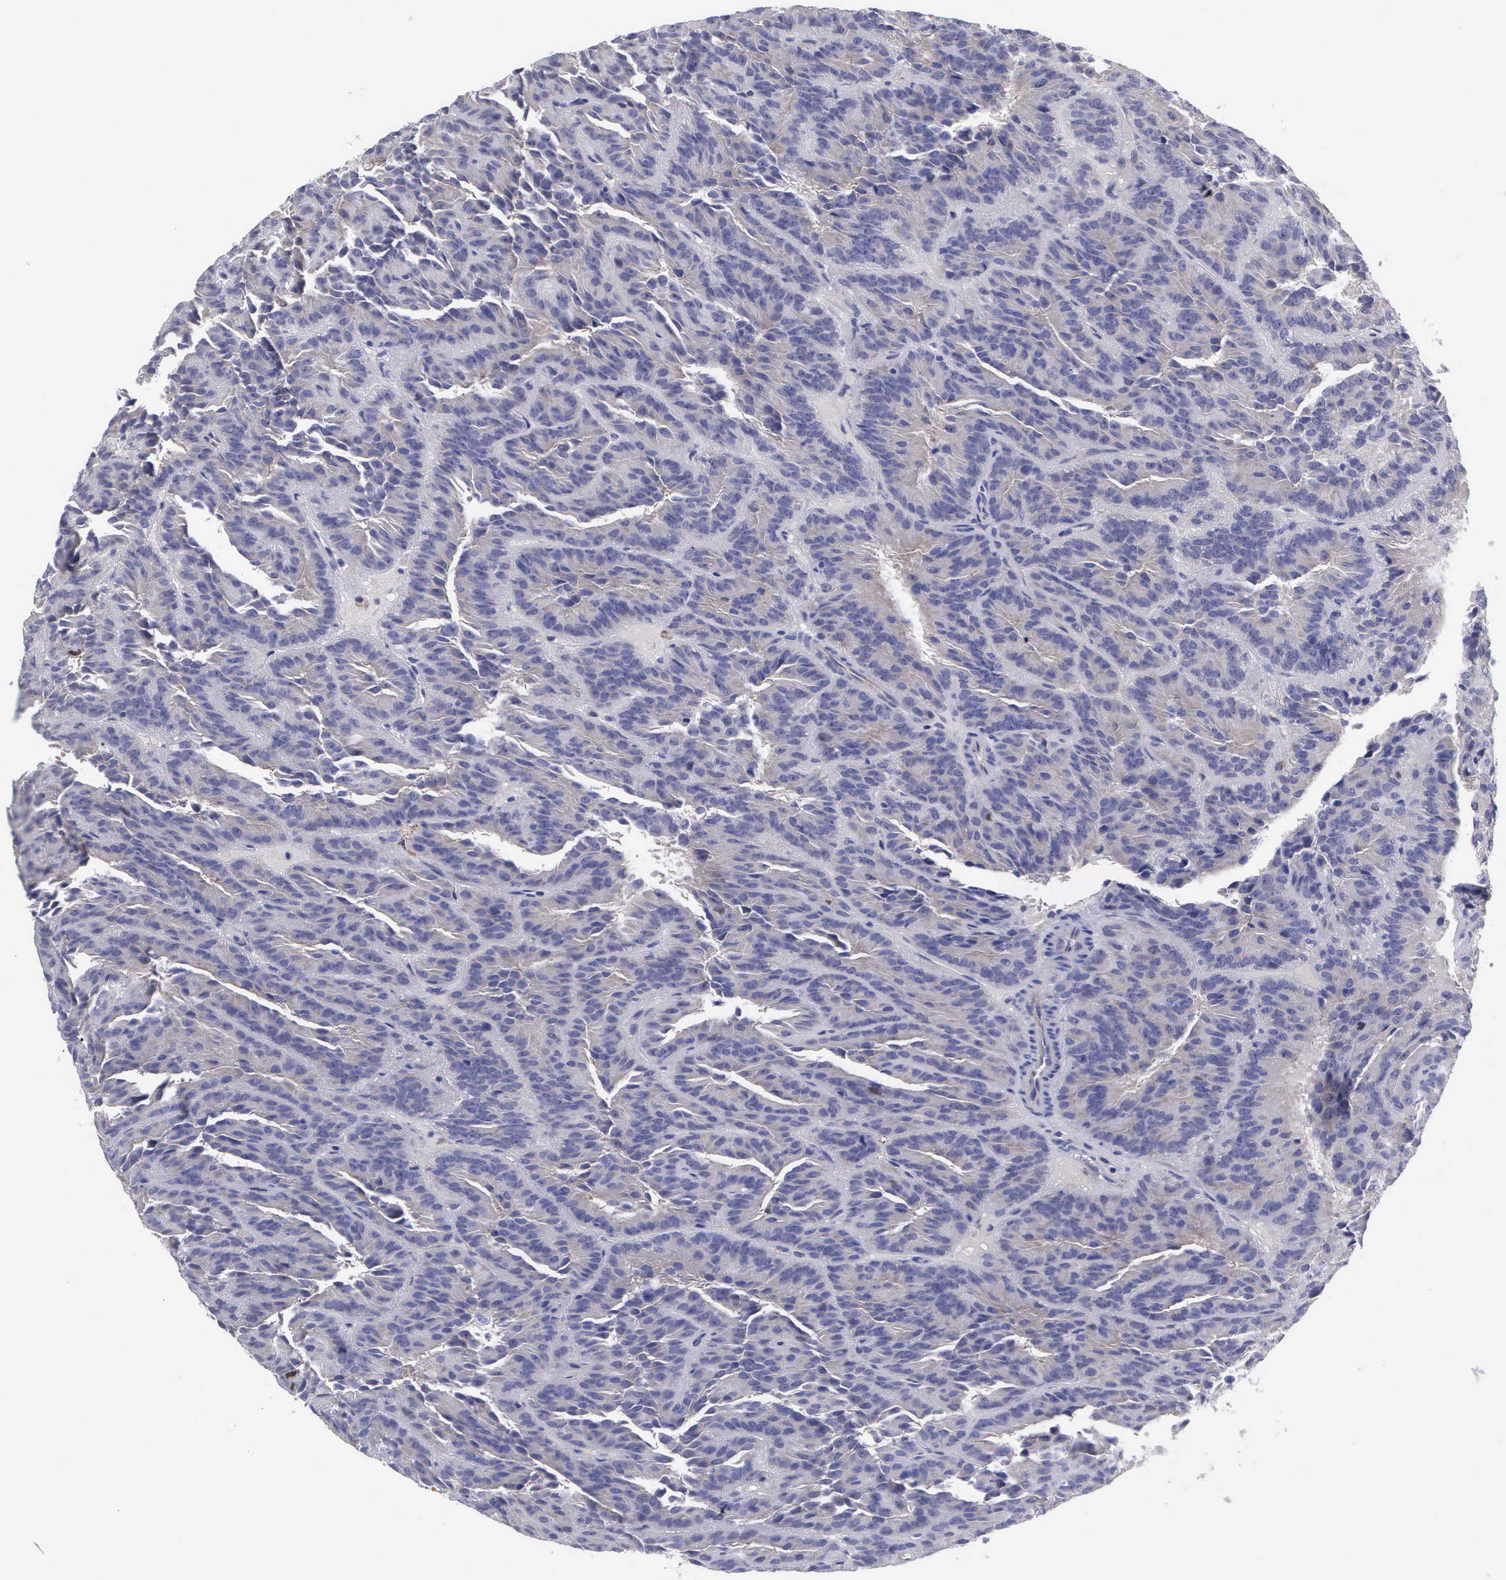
{"staining": {"intensity": "negative", "quantity": "none", "location": "none"}, "tissue": "renal cancer", "cell_type": "Tumor cells", "image_type": "cancer", "snomed": [{"axis": "morphology", "description": "Adenocarcinoma, NOS"}, {"axis": "topography", "description": "Kidney"}], "caption": "Tumor cells show no significant expression in renal cancer. The staining is performed using DAB brown chromogen with nuclei counter-stained in using hematoxylin.", "gene": "MAST4", "patient": {"sex": "male", "age": 46}}